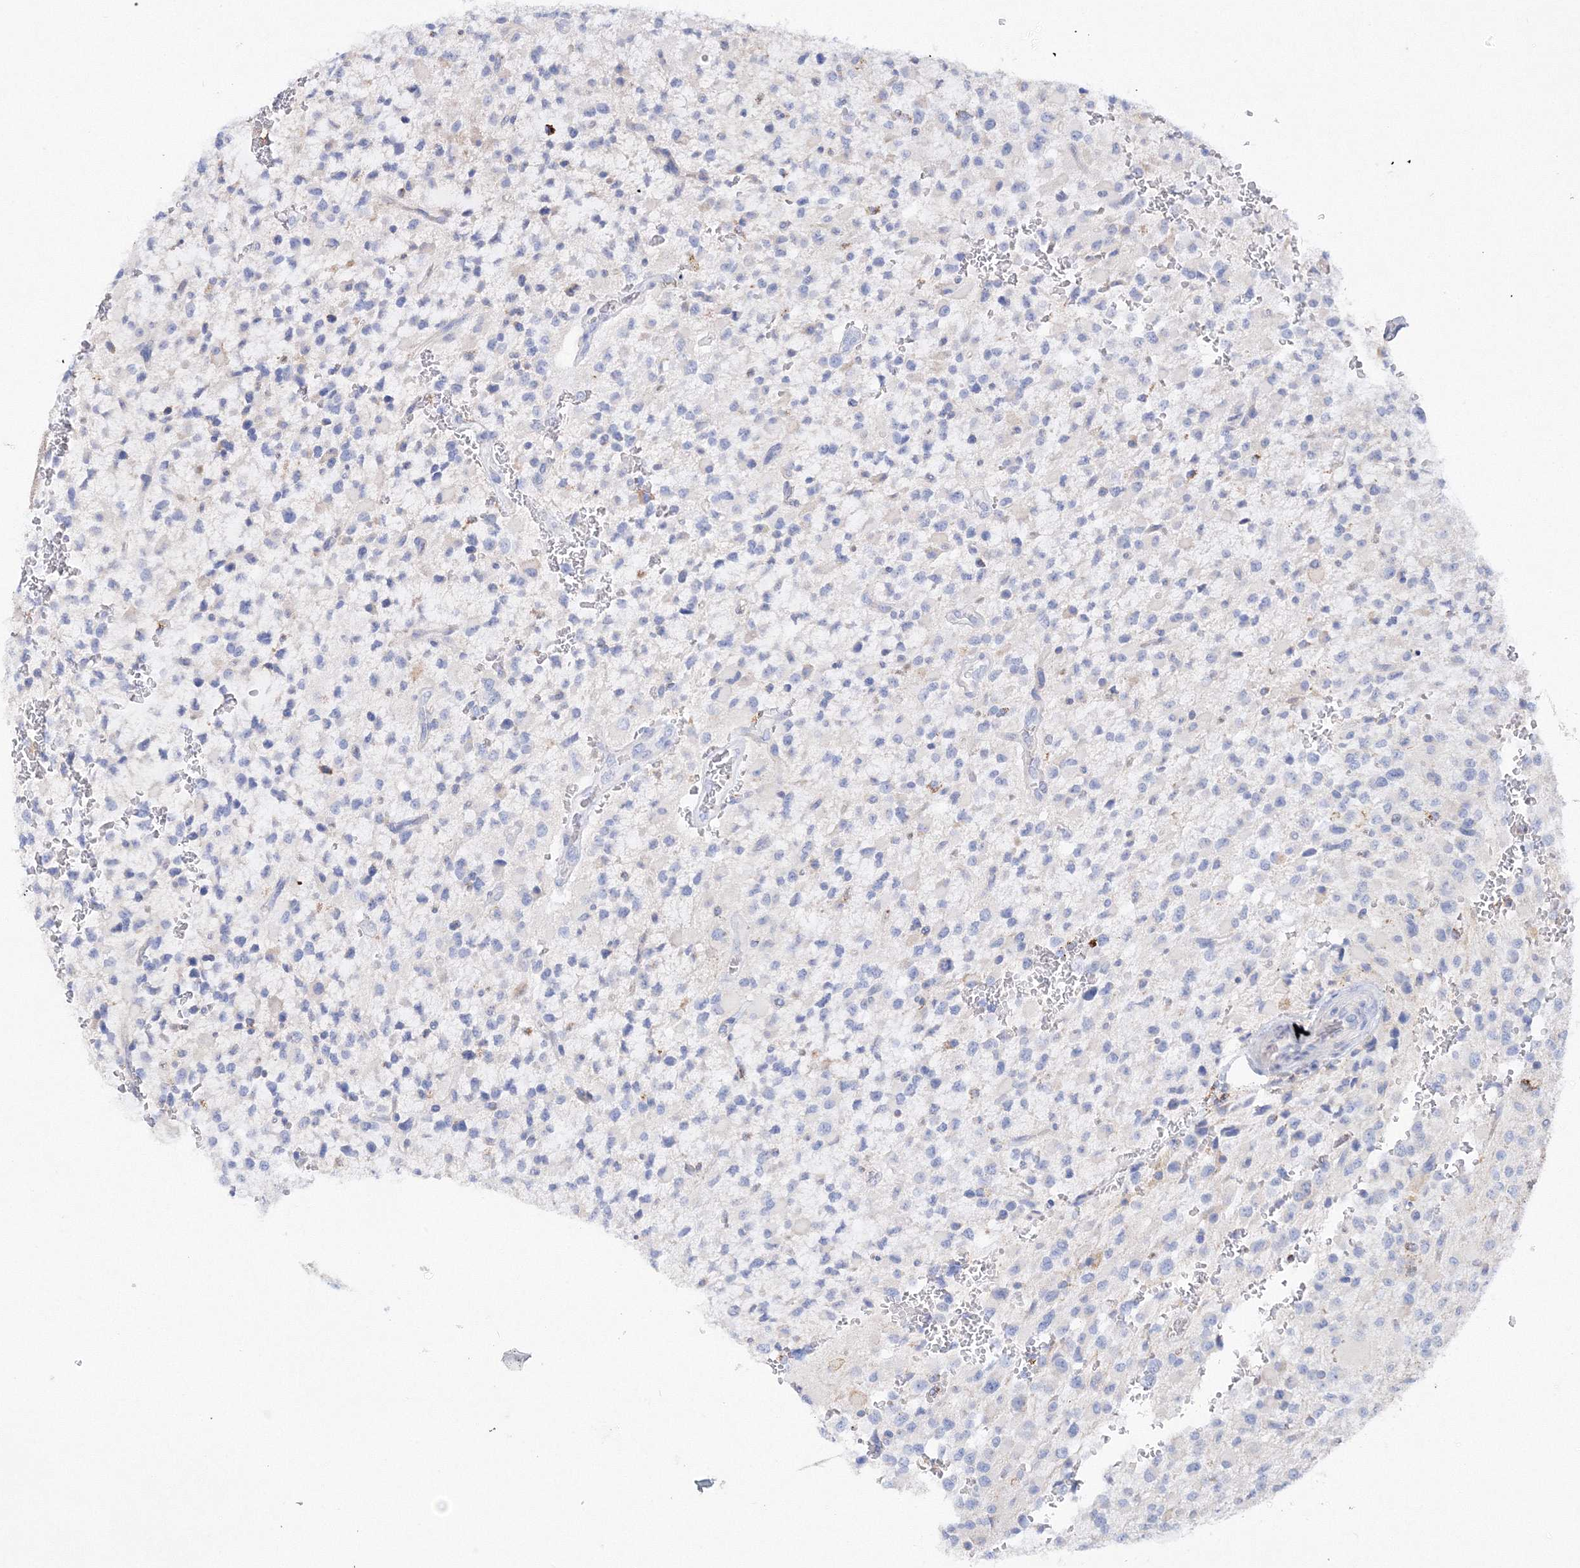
{"staining": {"intensity": "negative", "quantity": "none", "location": "none"}, "tissue": "glioma", "cell_type": "Tumor cells", "image_type": "cancer", "snomed": [{"axis": "morphology", "description": "Glioma, malignant, High grade"}, {"axis": "topography", "description": "Brain"}], "caption": "High power microscopy image of an immunohistochemistry (IHC) photomicrograph of glioma, revealing no significant staining in tumor cells.", "gene": "MERTK", "patient": {"sex": "male", "age": 34}}